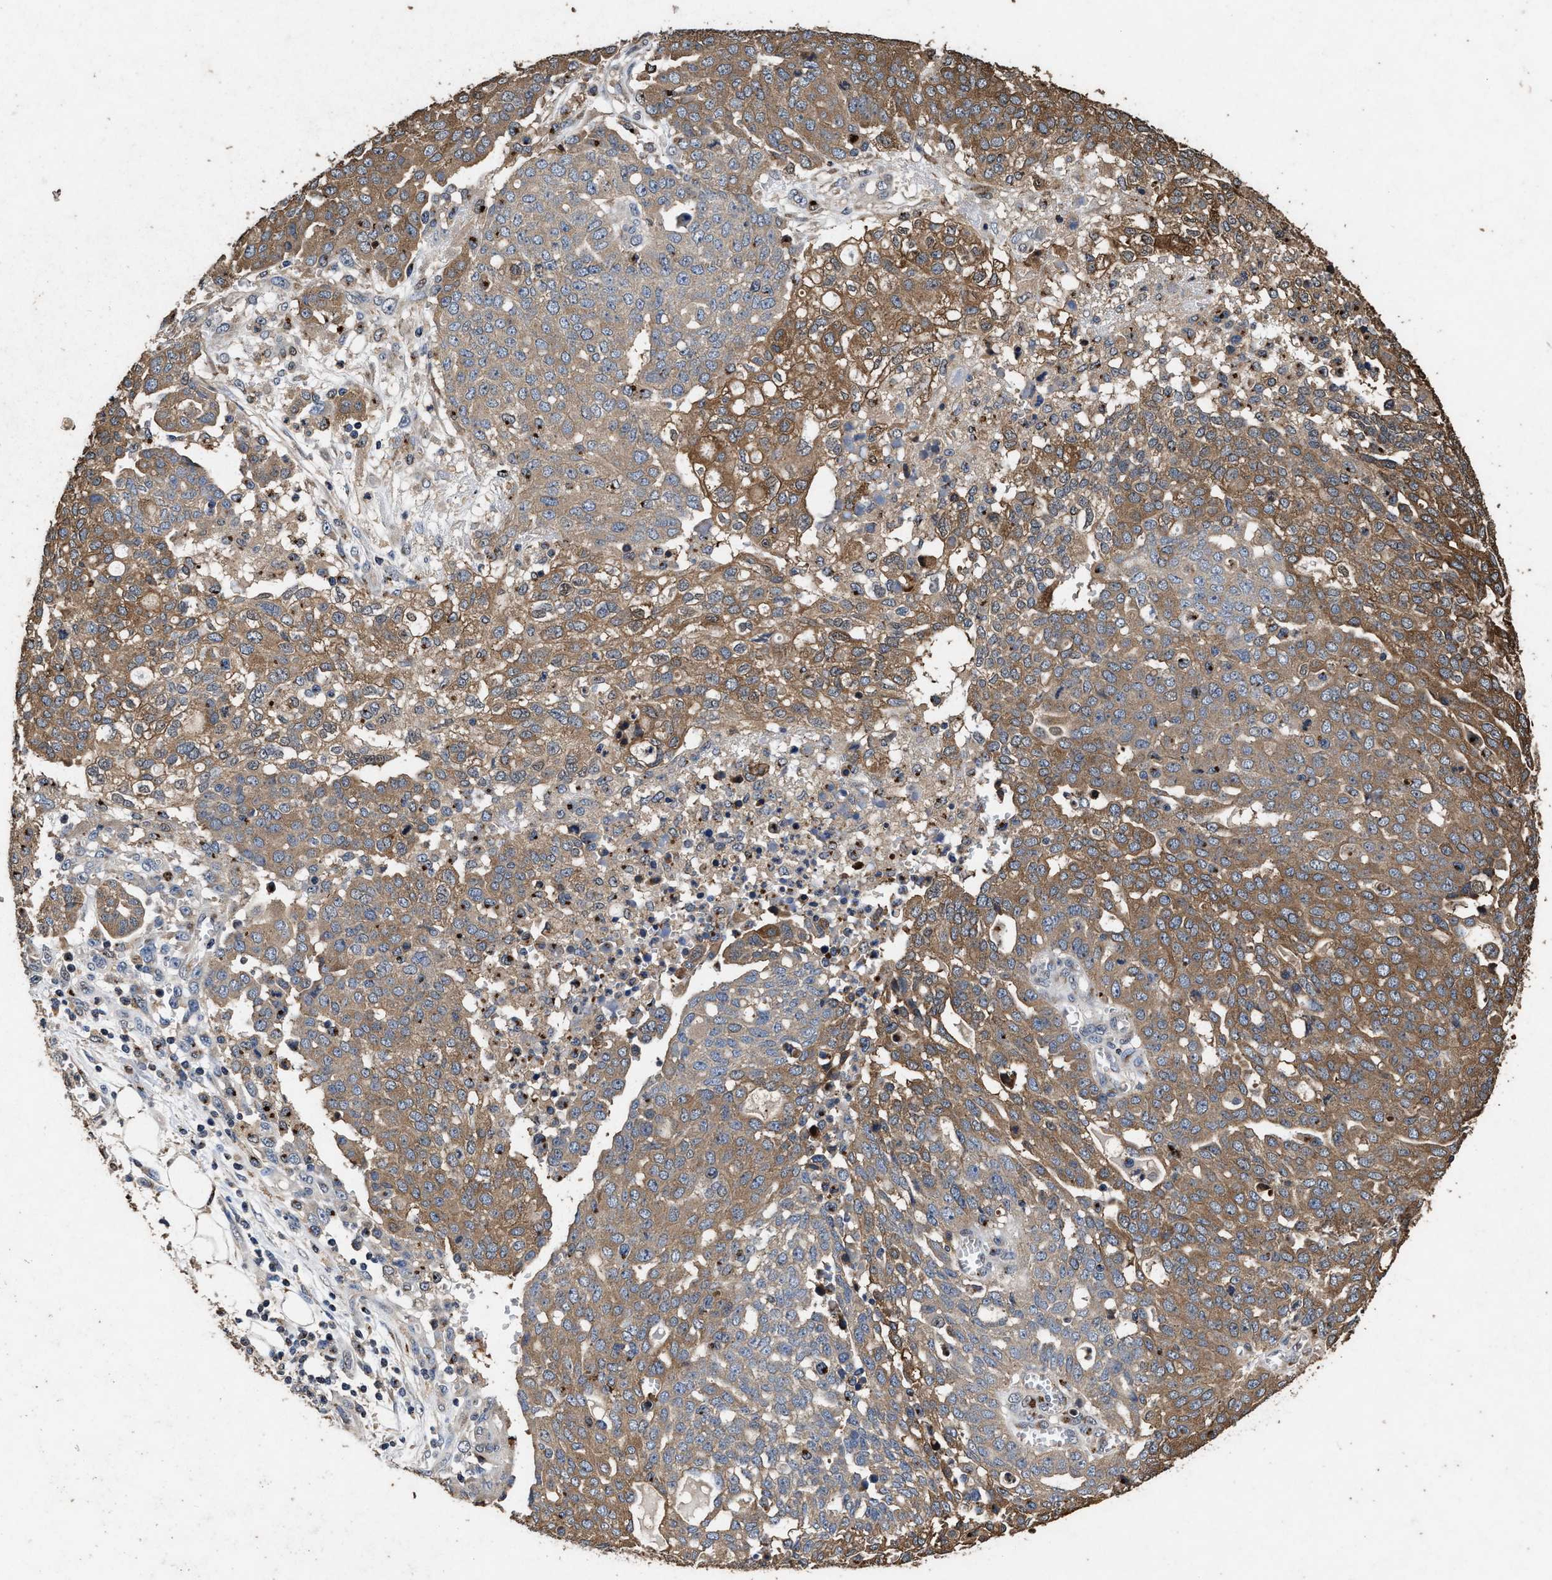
{"staining": {"intensity": "moderate", "quantity": ">75%", "location": "cytoplasmic/membranous"}, "tissue": "ovarian cancer", "cell_type": "Tumor cells", "image_type": "cancer", "snomed": [{"axis": "morphology", "description": "Cystadenocarcinoma, serous, NOS"}, {"axis": "topography", "description": "Soft tissue"}, {"axis": "topography", "description": "Ovary"}], "caption": "Protein staining exhibits moderate cytoplasmic/membranous positivity in about >75% of tumor cells in ovarian cancer.", "gene": "TPST2", "patient": {"sex": "female", "age": 57}}